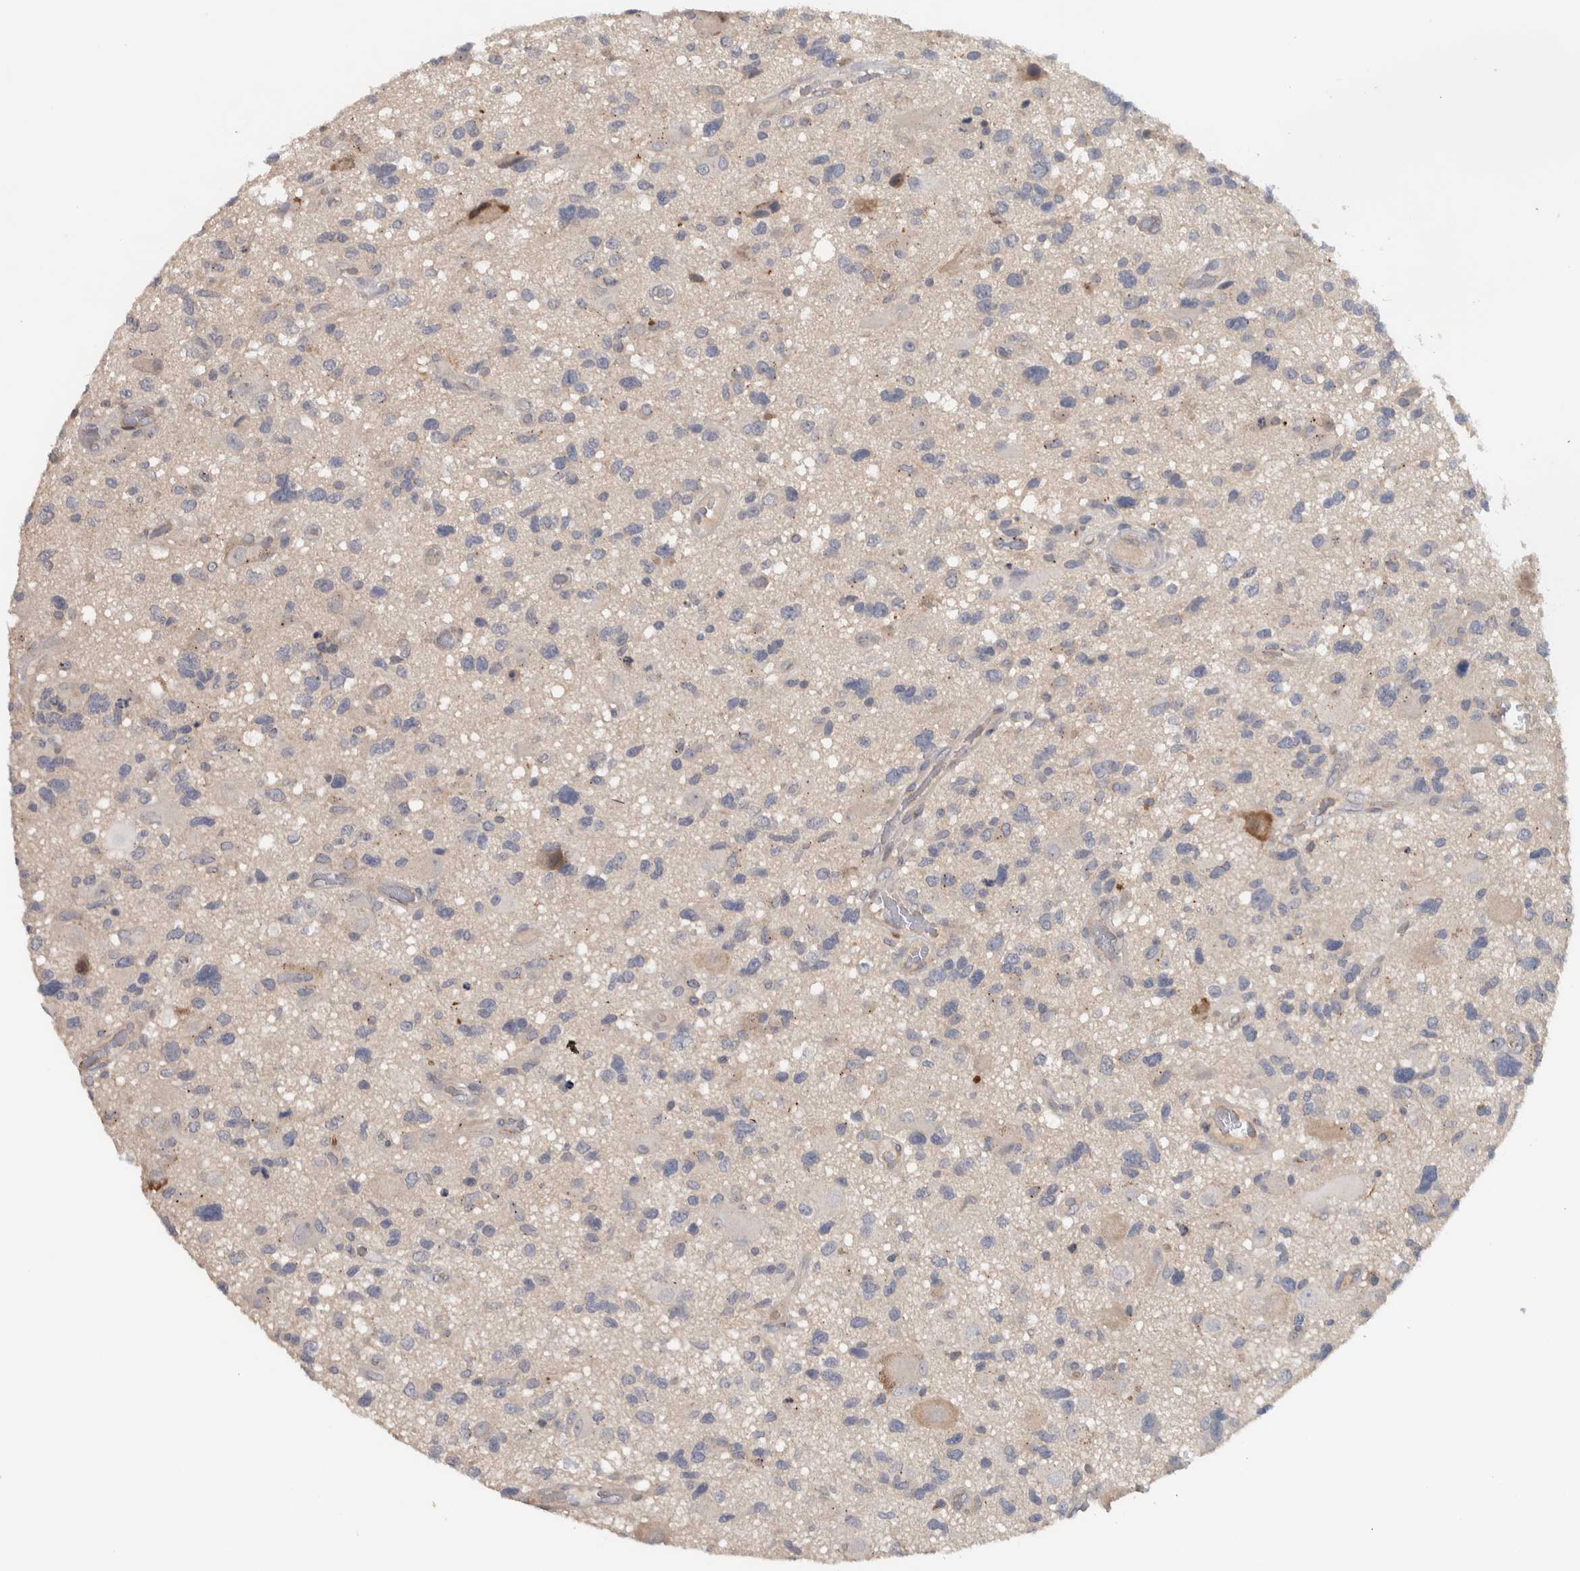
{"staining": {"intensity": "negative", "quantity": "none", "location": "none"}, "tissue": "glioma", "cell_type": "Tumor cells", "image_type": "cancer", "snomed": [{"axis": "morphology", "description": "Glioma, malignant, High grade"}, {"axis": "topography", "description": "Brain"}], "caption": "DAB (3,3'-diaminobenzidine) immunohistochemical staining of human malignant glioma (high-grade) displays no significant expression in tumor cells. (DAB IHC visualized using brightfield microscopy, high magnification).", "gene": "ADPRM", "patient": {"sex": "male", "age": 33}}